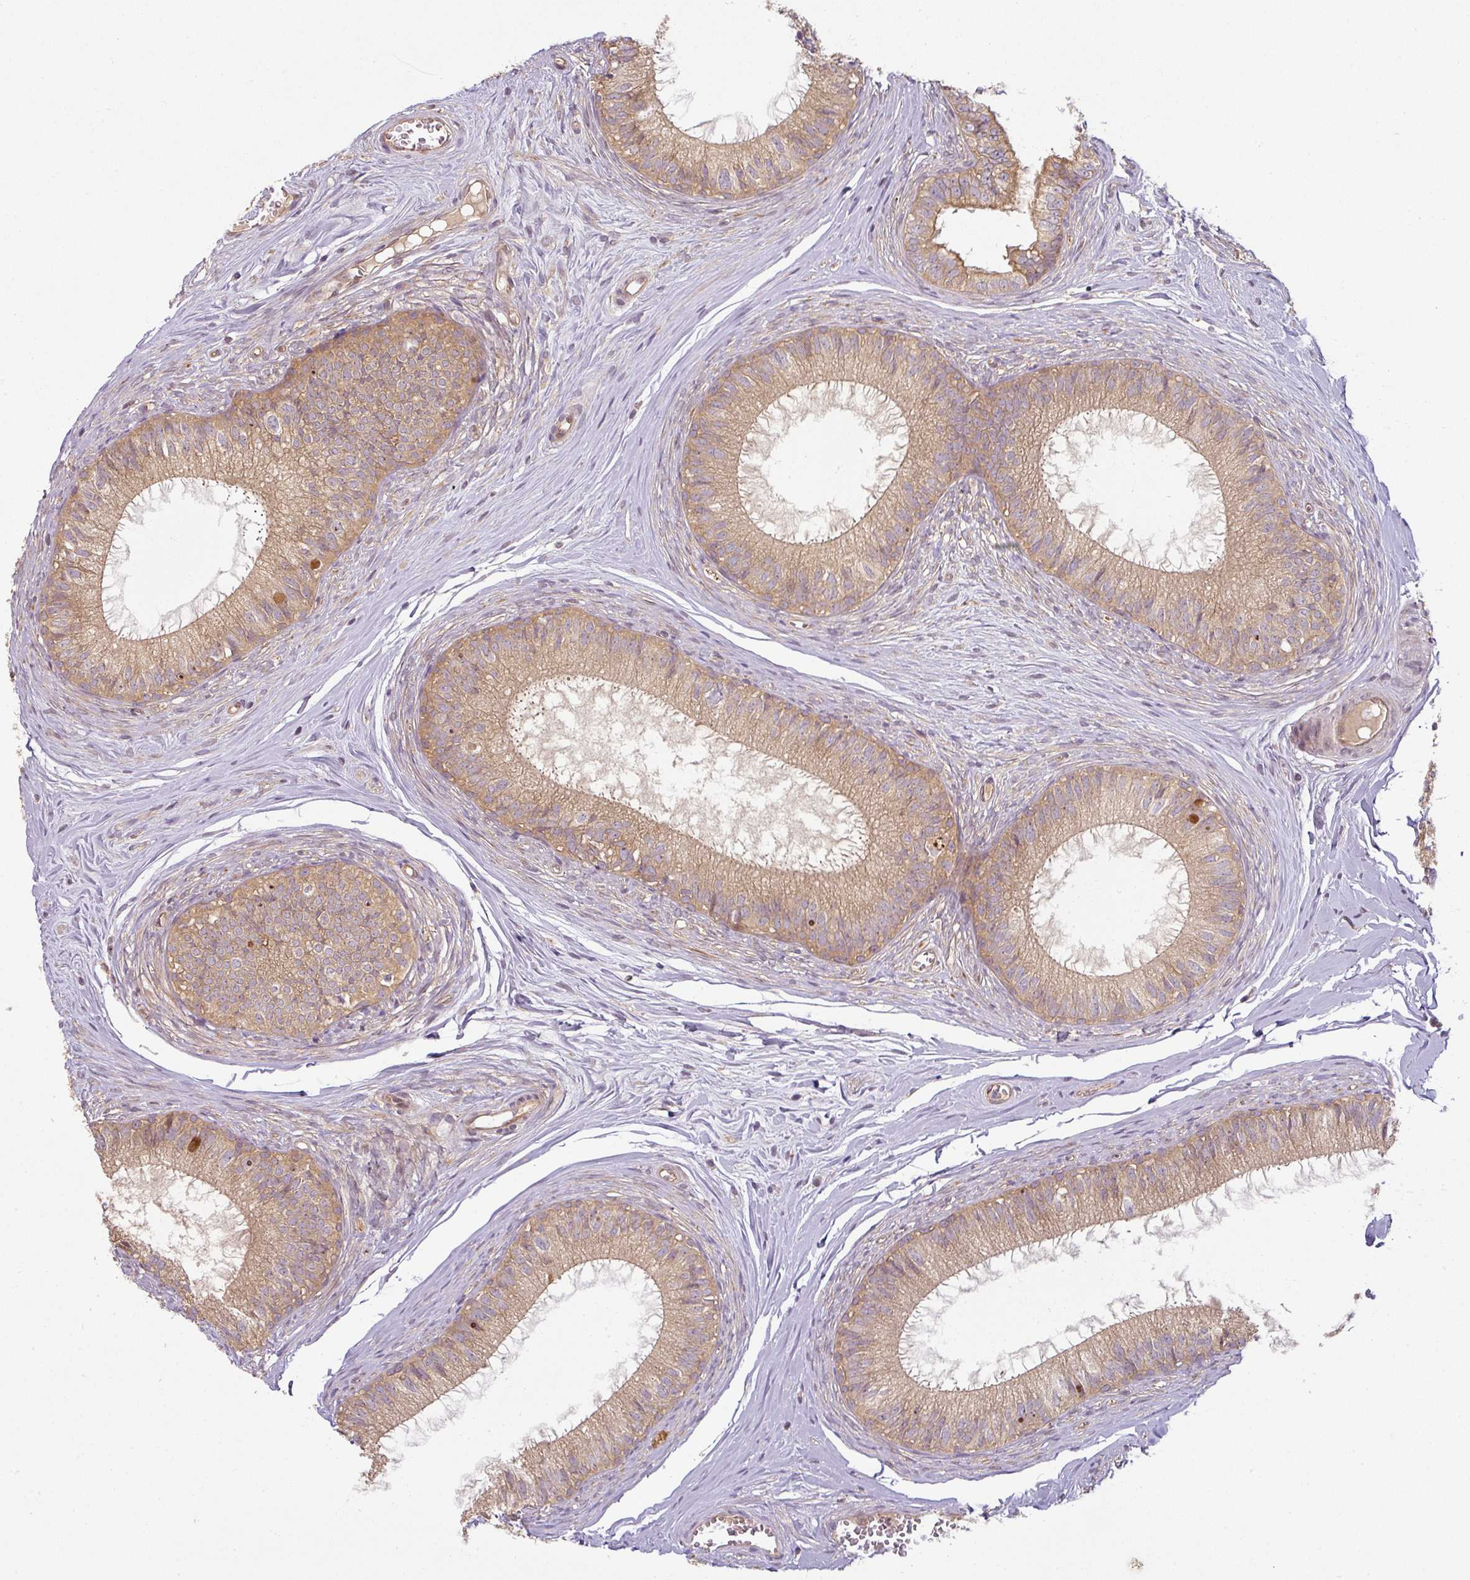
{"staining": {"intensity": "moderate", "quantity": ">75%", "location": "cytoplasmic/membranous"}, "tissue": "epididymis", "cell_type": "Glandular cells", "image_type": "normal", "snomed": [{"axis": "morphology", "description": "Normal tissue, NOS"}, {"axis": "topography", "description": "Epididymis"}], "caption": "Epididymis stained with DAB (3,3'-diaminobenzidine) immunohistochemistry exhibits medium levels of moderate cytoplasmic/membranous expression in approximately >75% of glandular cells. The staining was performed using DAB, with brown indicating positive protein expression. Nuclei are stained blue with hematoxylin.", "gene": "RNF31", "patient": {"sex": "male", "age": 25}}